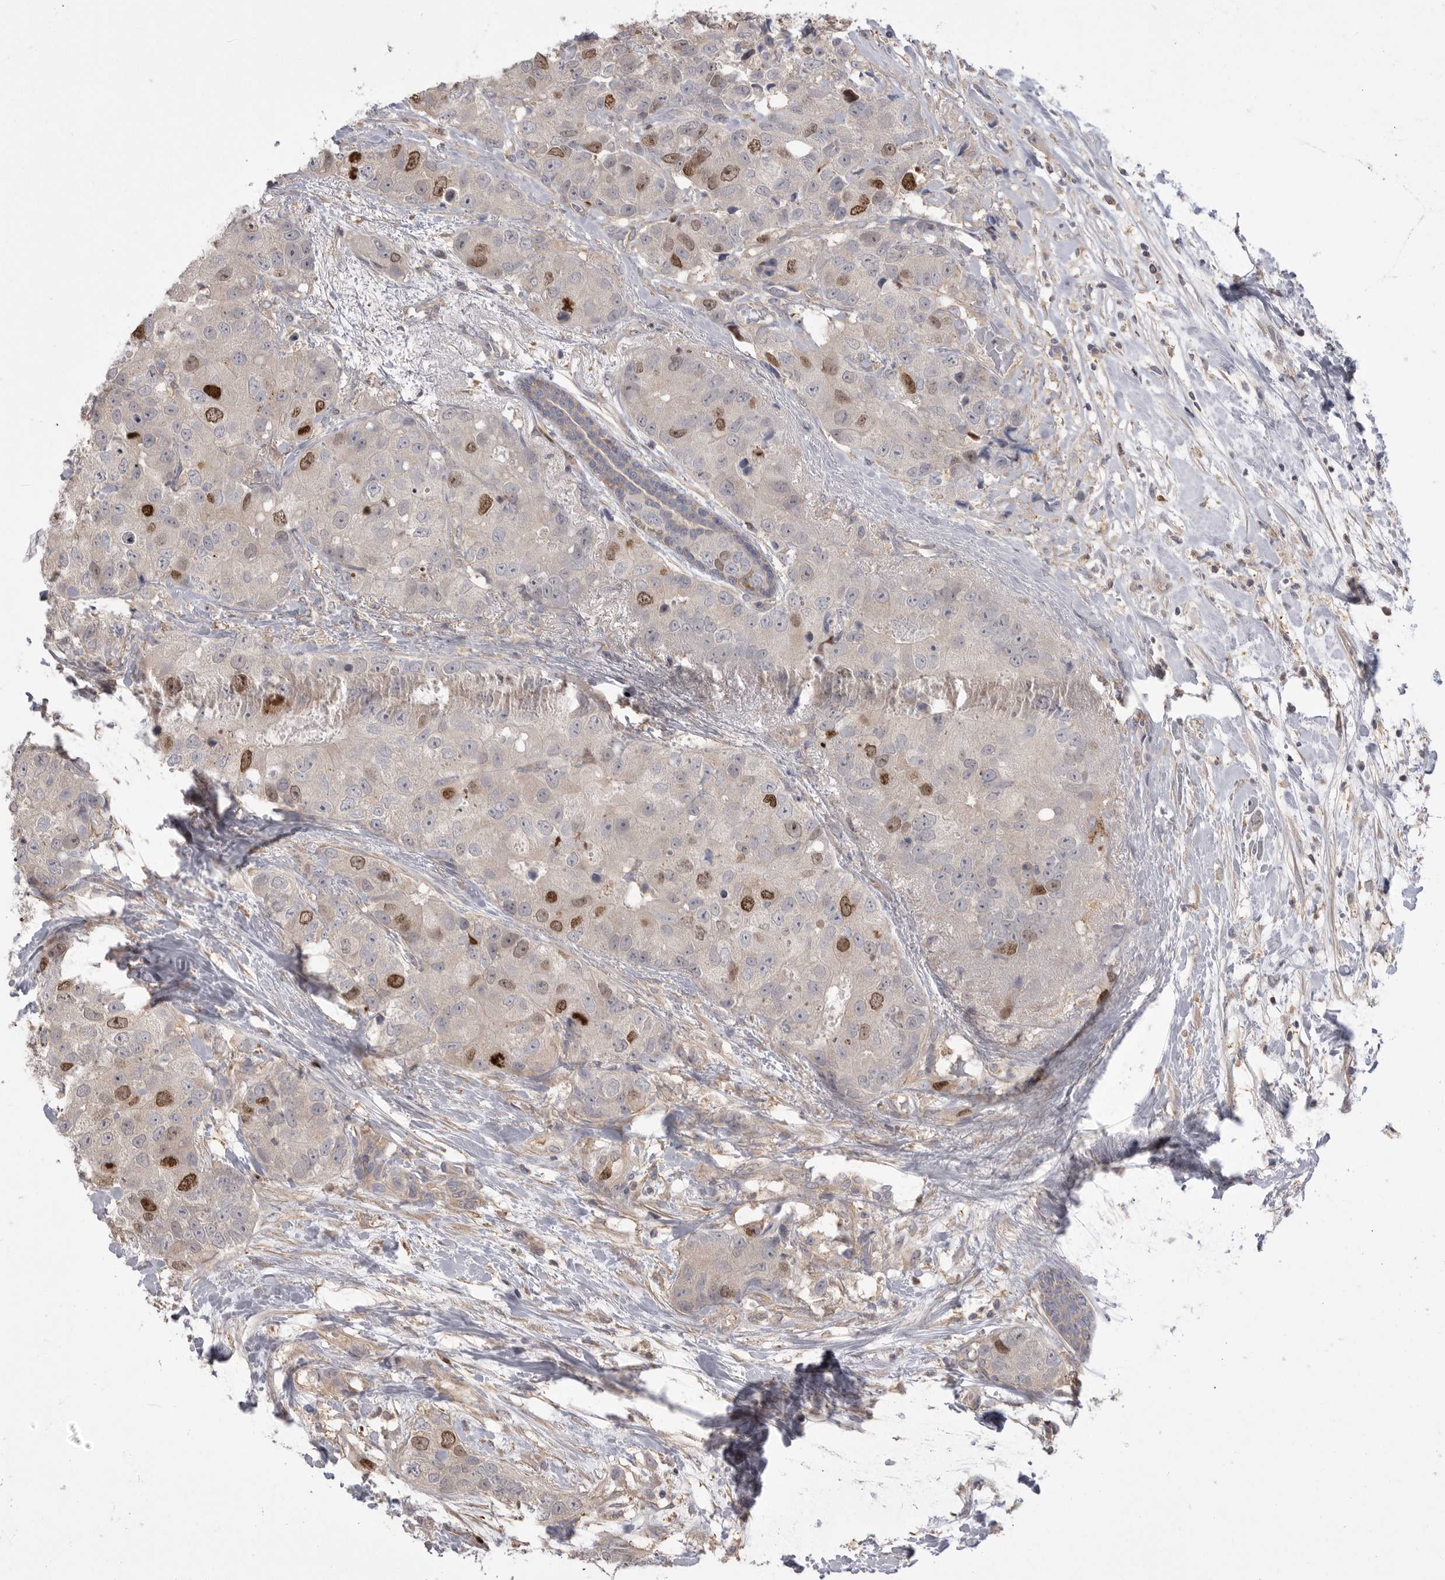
{"staining": {"intensity": "strong", "quantity": "<25%", "location": "cytoplasmic/membranous,nuclear"}, "tissue": "breast cancer", "cell_type": "Tumor cells", "image_type": "cancer", "snomed": [{"axis": "morphology", "description": "Duct carcinoma"}, {"axis": "topography", "description": "Breast"}], "caption": "A high-resolution image shows immunohistochemistry staining of invasive ductal carcinoma (breast), which displays strong cytoplasmic/membranous and nuclear staining in approximately <25% of tumor cells.", "gene": "TOP2A", "patient": {"sex": "female", "age": 62}}